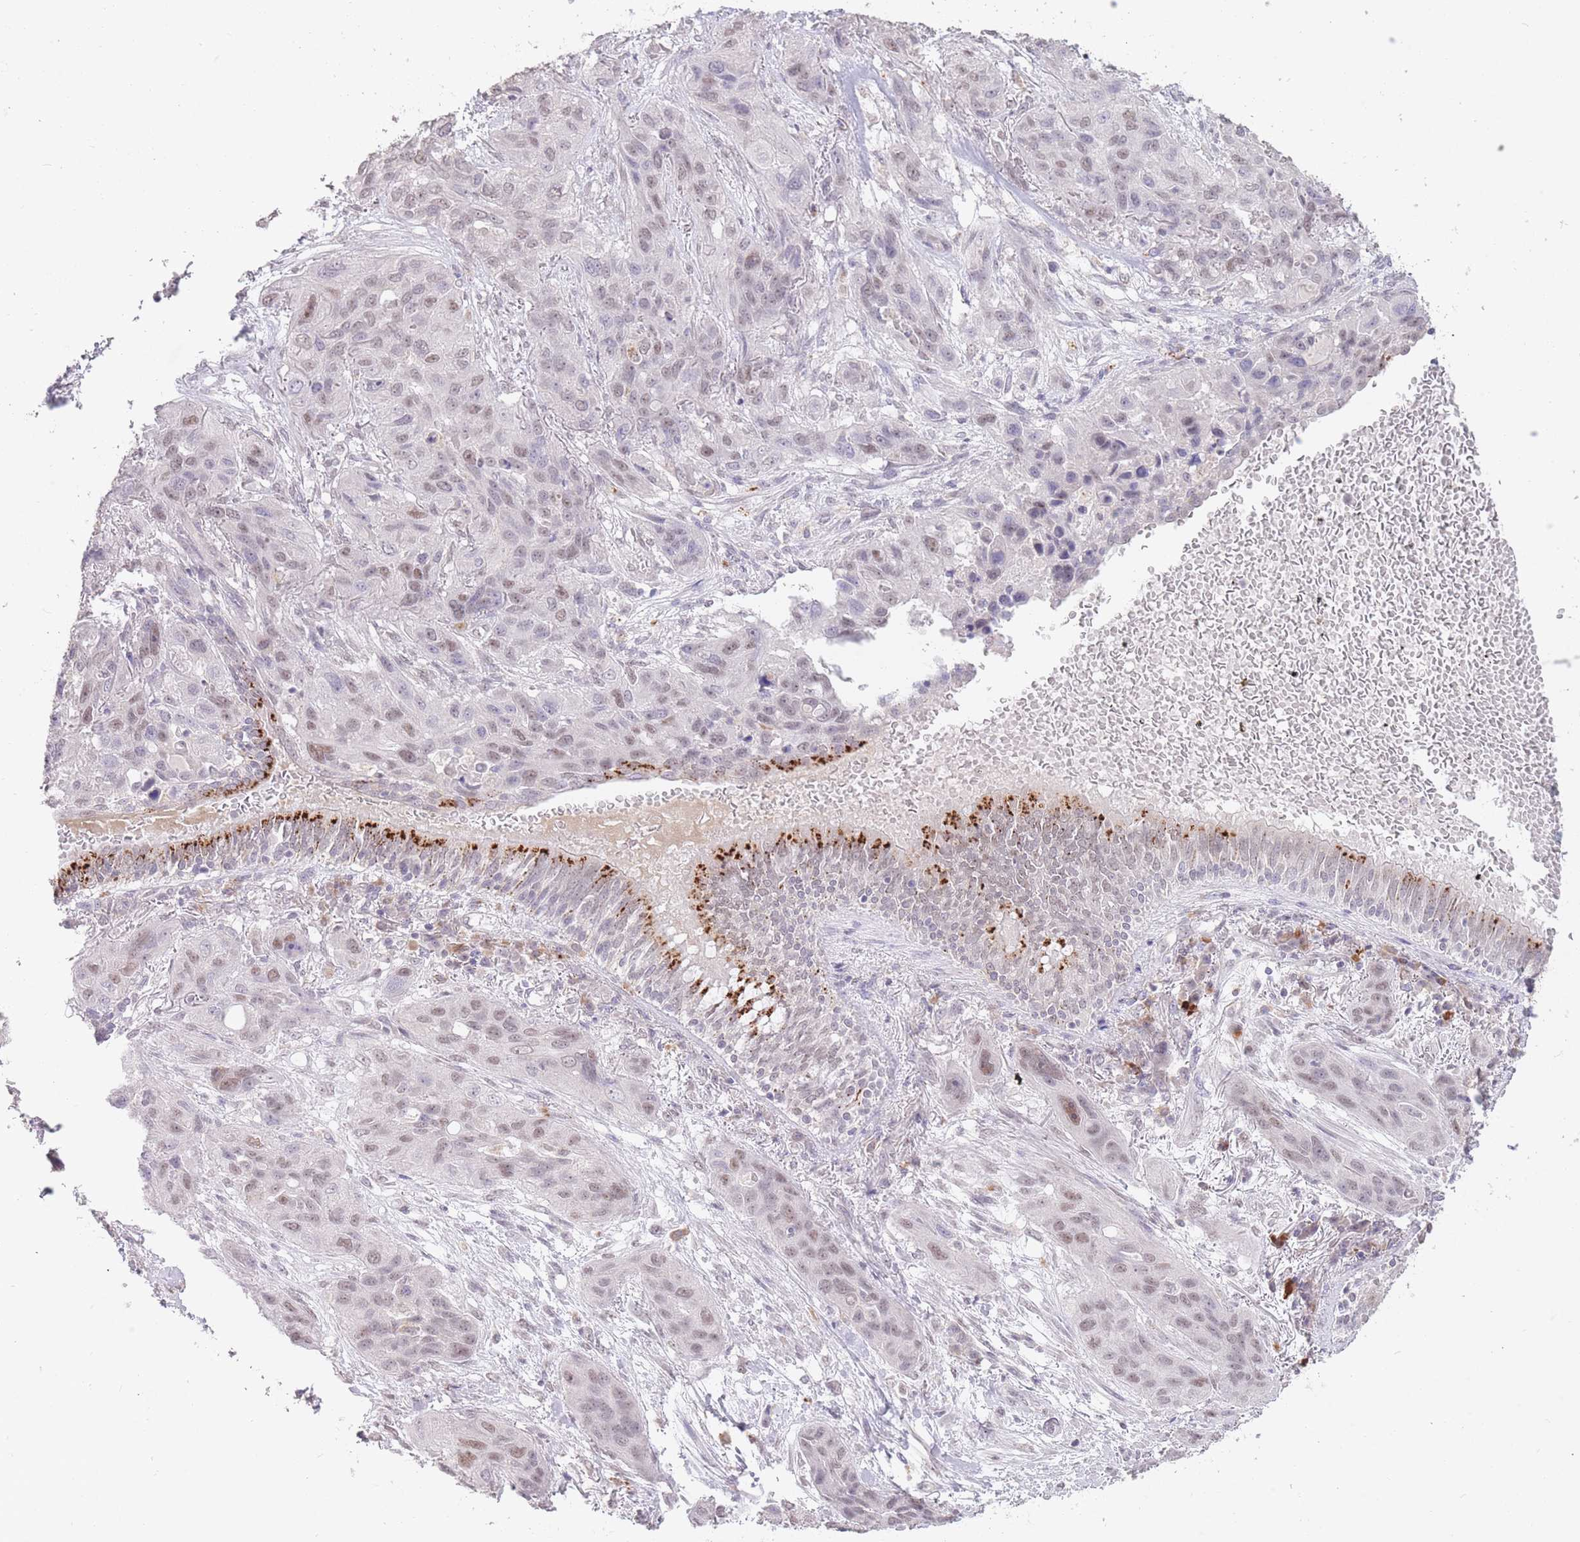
{"staining": {"intensity": "weak", "quantity": "<25%", "location": "nuclear"}, "tissue": "lung cancer", "cell_type": "Tumor cells", "image_type": "cancer", "snomed": [{"axis": "morphology", "description": "Squamous cell carcinoma, NOS"}, {"axis": "topography", "description": "Lung"}], "caption": "Micrograph shows no significant protein positivity in tumor cells of squamous cell carcinoma (lung). (Stains: DAB immunohistochemistry with hematoxylin counter stain, Microscopy: brightfield microscopy at high magnification).", "gene": "HNRNPUL1", "patient": {"sex": "female", "age": 70}}